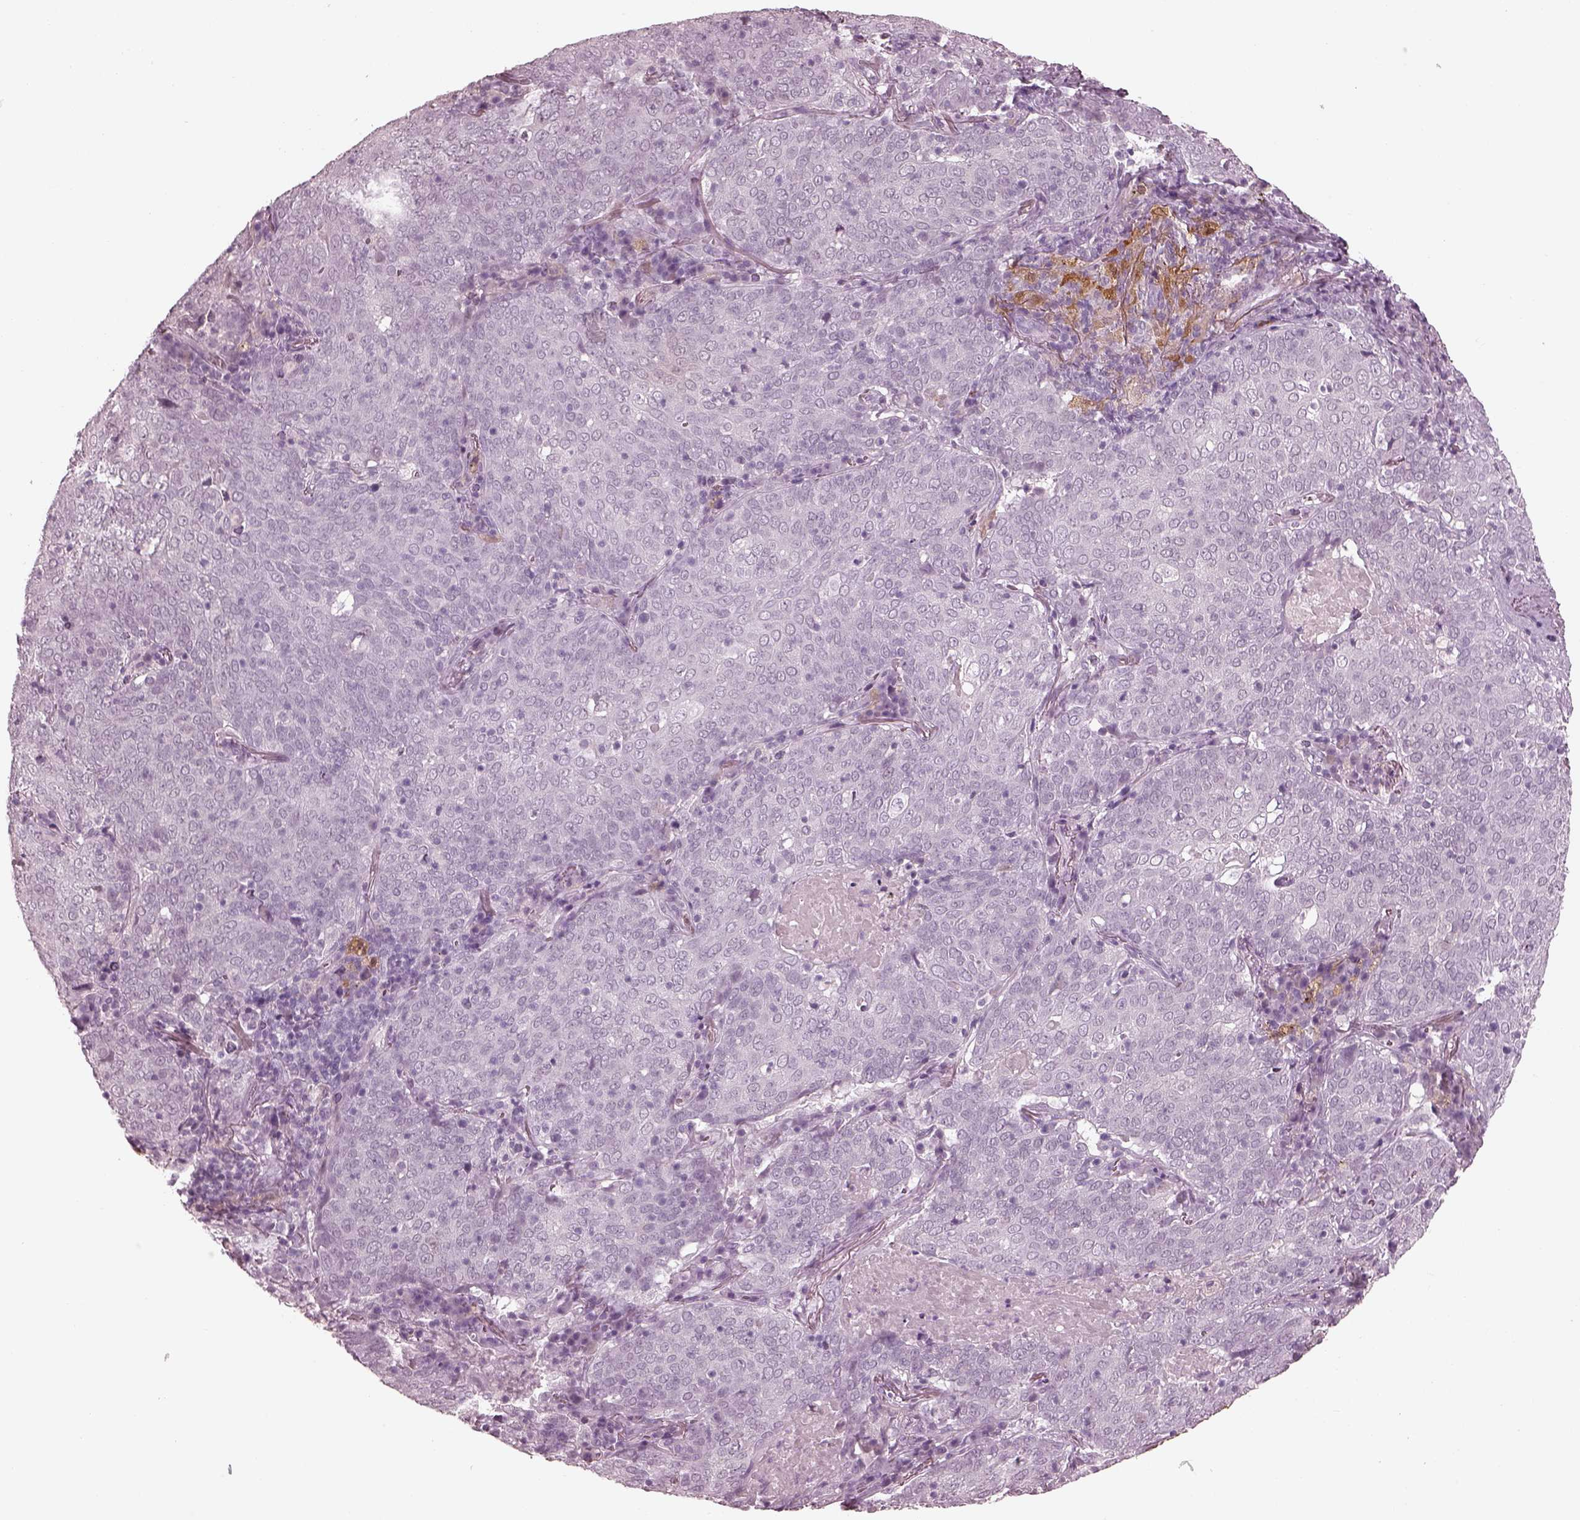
{"staining": {"intensity": "negative", "quantity": "none", "location": "none"}, "tissue": "lung cancer", "cell_type": "Tumor cells", "image_type": "cancer", "snomed": [{"axis": "morphology", "description": "Squamous cell carcinoma, NOS"}, {"axis": "topography", "description": "Lung"}], "caption": "Histopathology image shows no significant protein staining in tumor cells of lung cancer.", "gene": "C2orf81", "patient": {"sex": "male", "age": 82}}